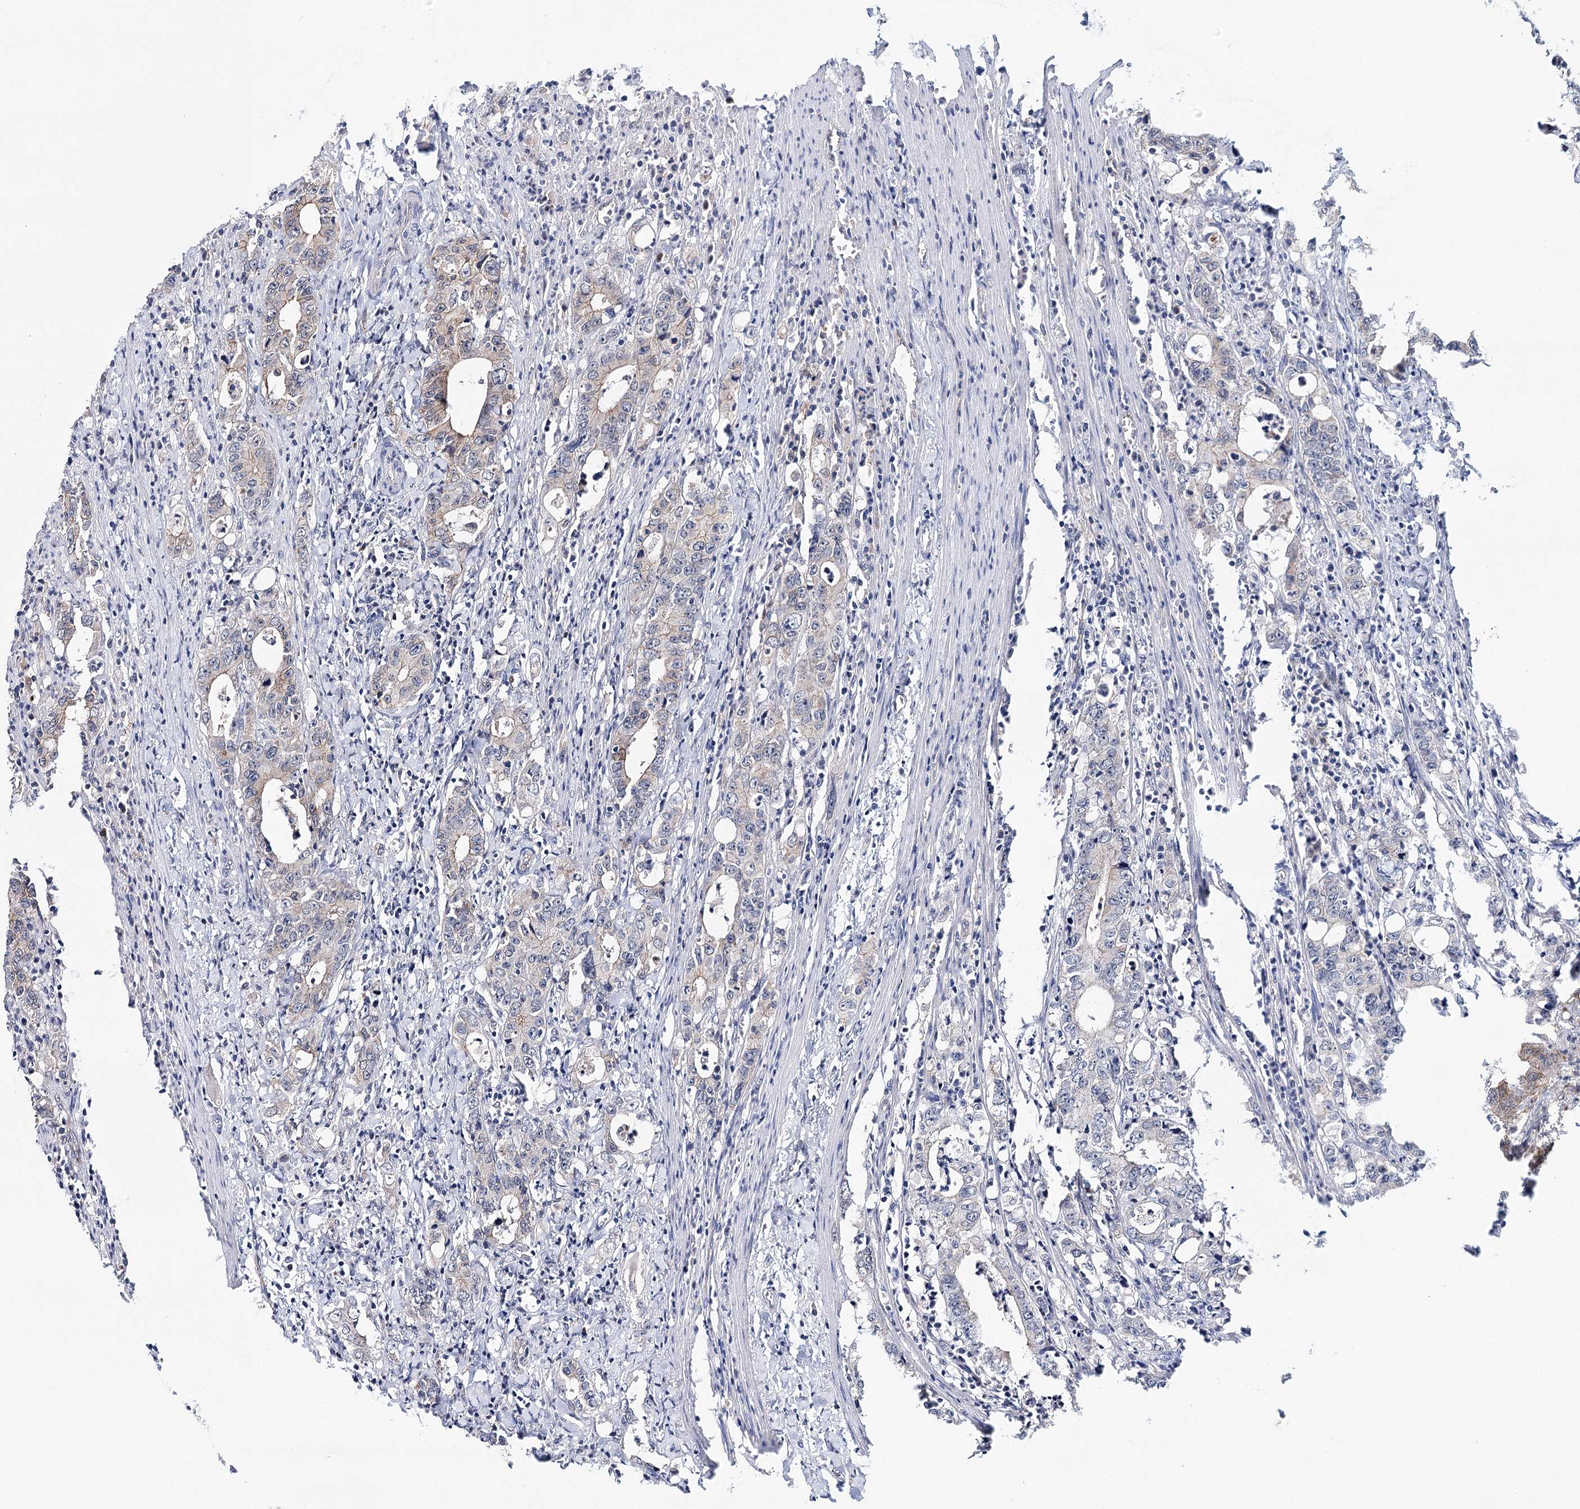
{"staining": {"intensity": "weak", "quantity": "<25%", "location": "cytoplasmic/membranous"}, "tissue": "colorectal cancer", "cell_type": "Tumor cells", "image_type": "cancer", "snomed": [{"axis": "morphology", "description": "Adenocarcinoma, NOS"}, {"axis": "topography", "description": "Colon"}], "caption": "The histopathology image demonstrates no staining of tumor cells in adenocarcinoma (colorectal). (DAB immunohistochemistry (IHC) with hematoxylin counter stain).", "gene": "PKP4", "patient": {"sex": "female", "age": 75}}